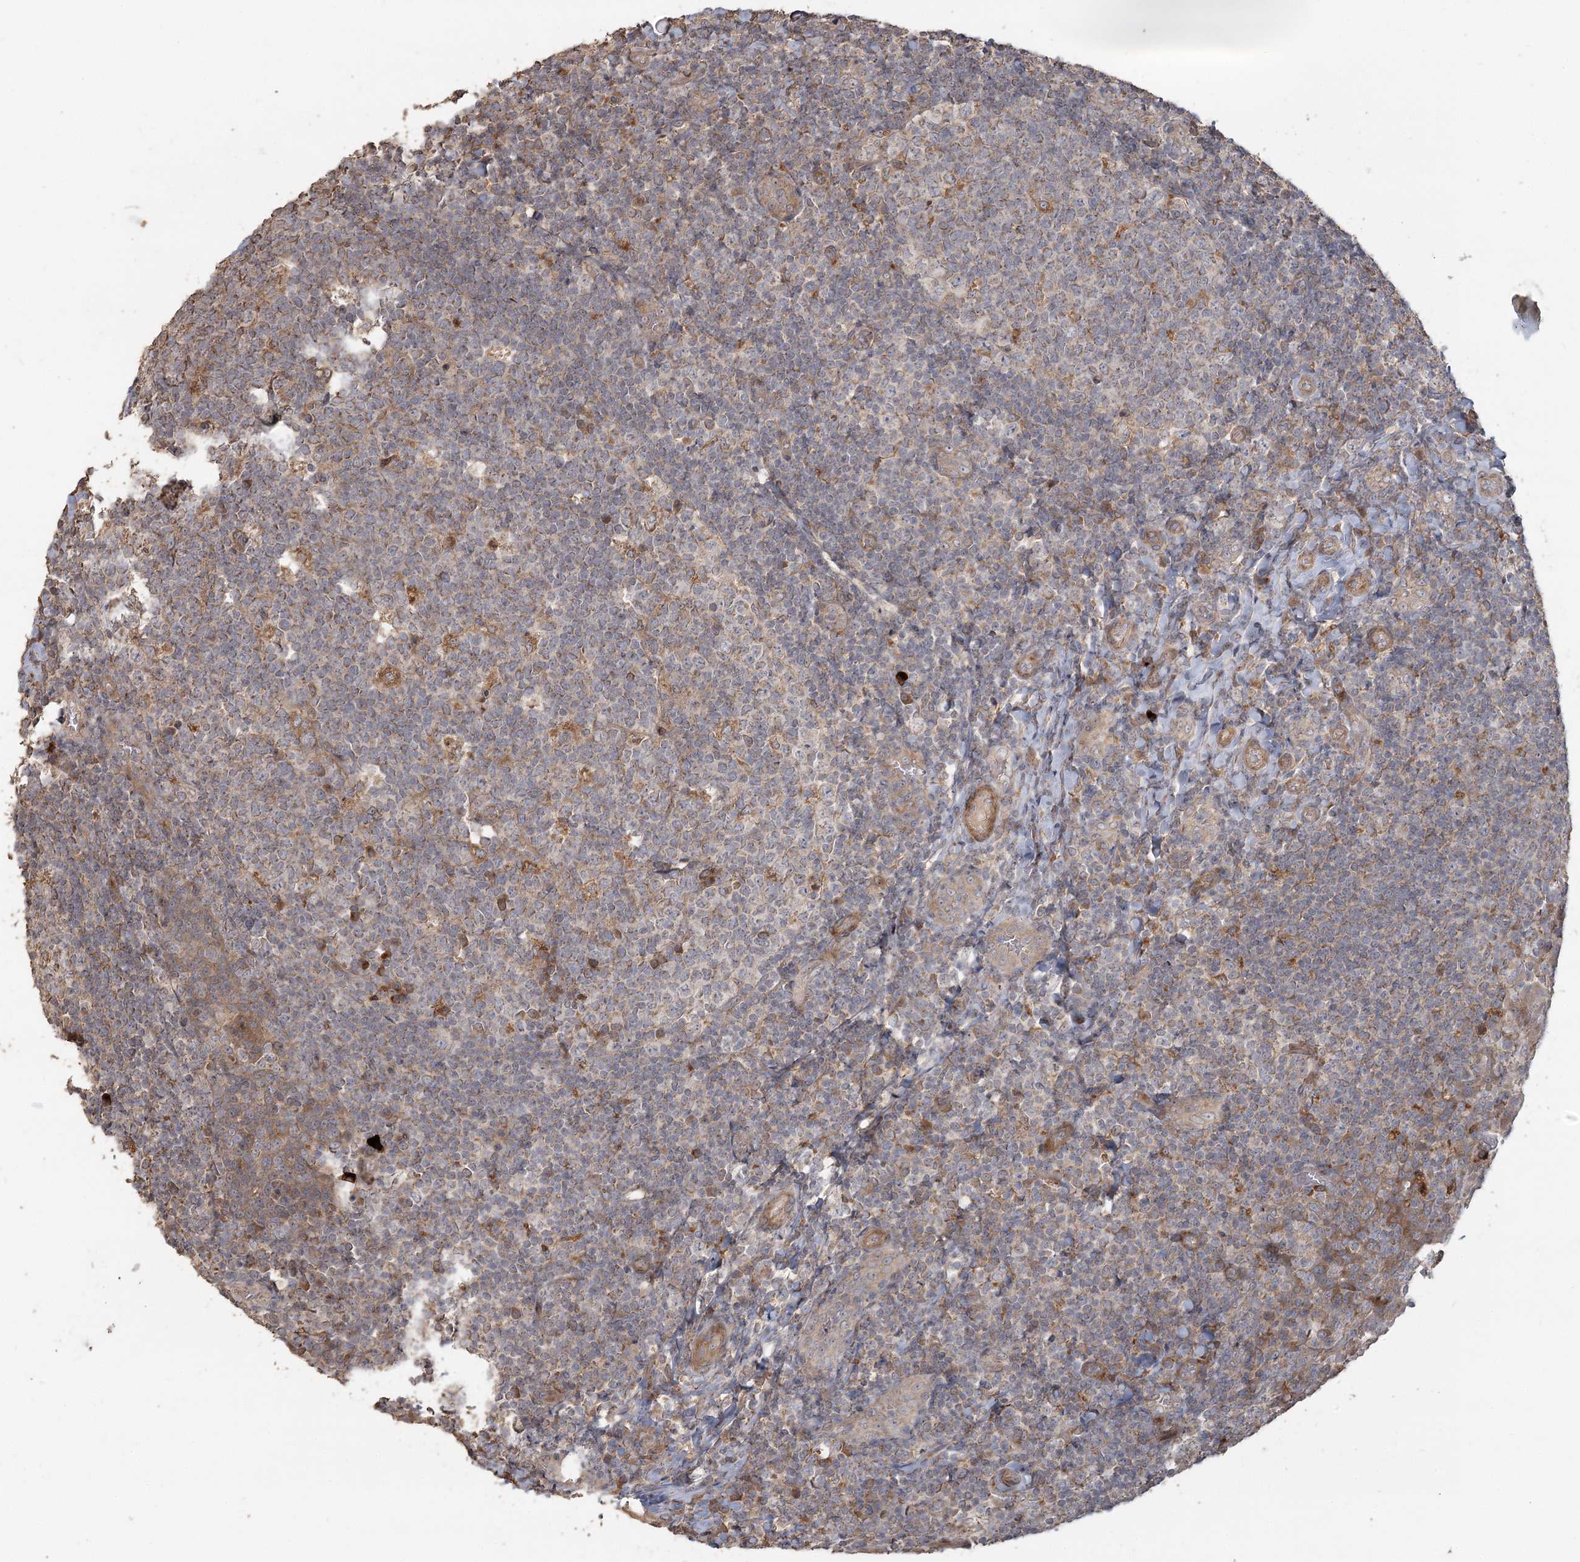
{"staining": {"intensity": "moderate", "quantity": "<25%", "location": "nuclear"}, "tissue": "tonsil", "cell_type": "Germinal center cells", "image_type": "normal", "snomed": [{"axis": "morphology", "description": "Normal tissue, NOS"}, {"axis": "topography", "description": "Tonsil"}], "caption": "DAB immunohistochemical staining of benign tonsil displays moderate nuclear protein expression in approximately <25% of germinal center cells. (Stains: DAB in brown, nuclei in blue, Microscopy: brightfield microscopy at high magnification).", "gene": "OBSL1", "patient": {"sex": "male", "age": 17}}